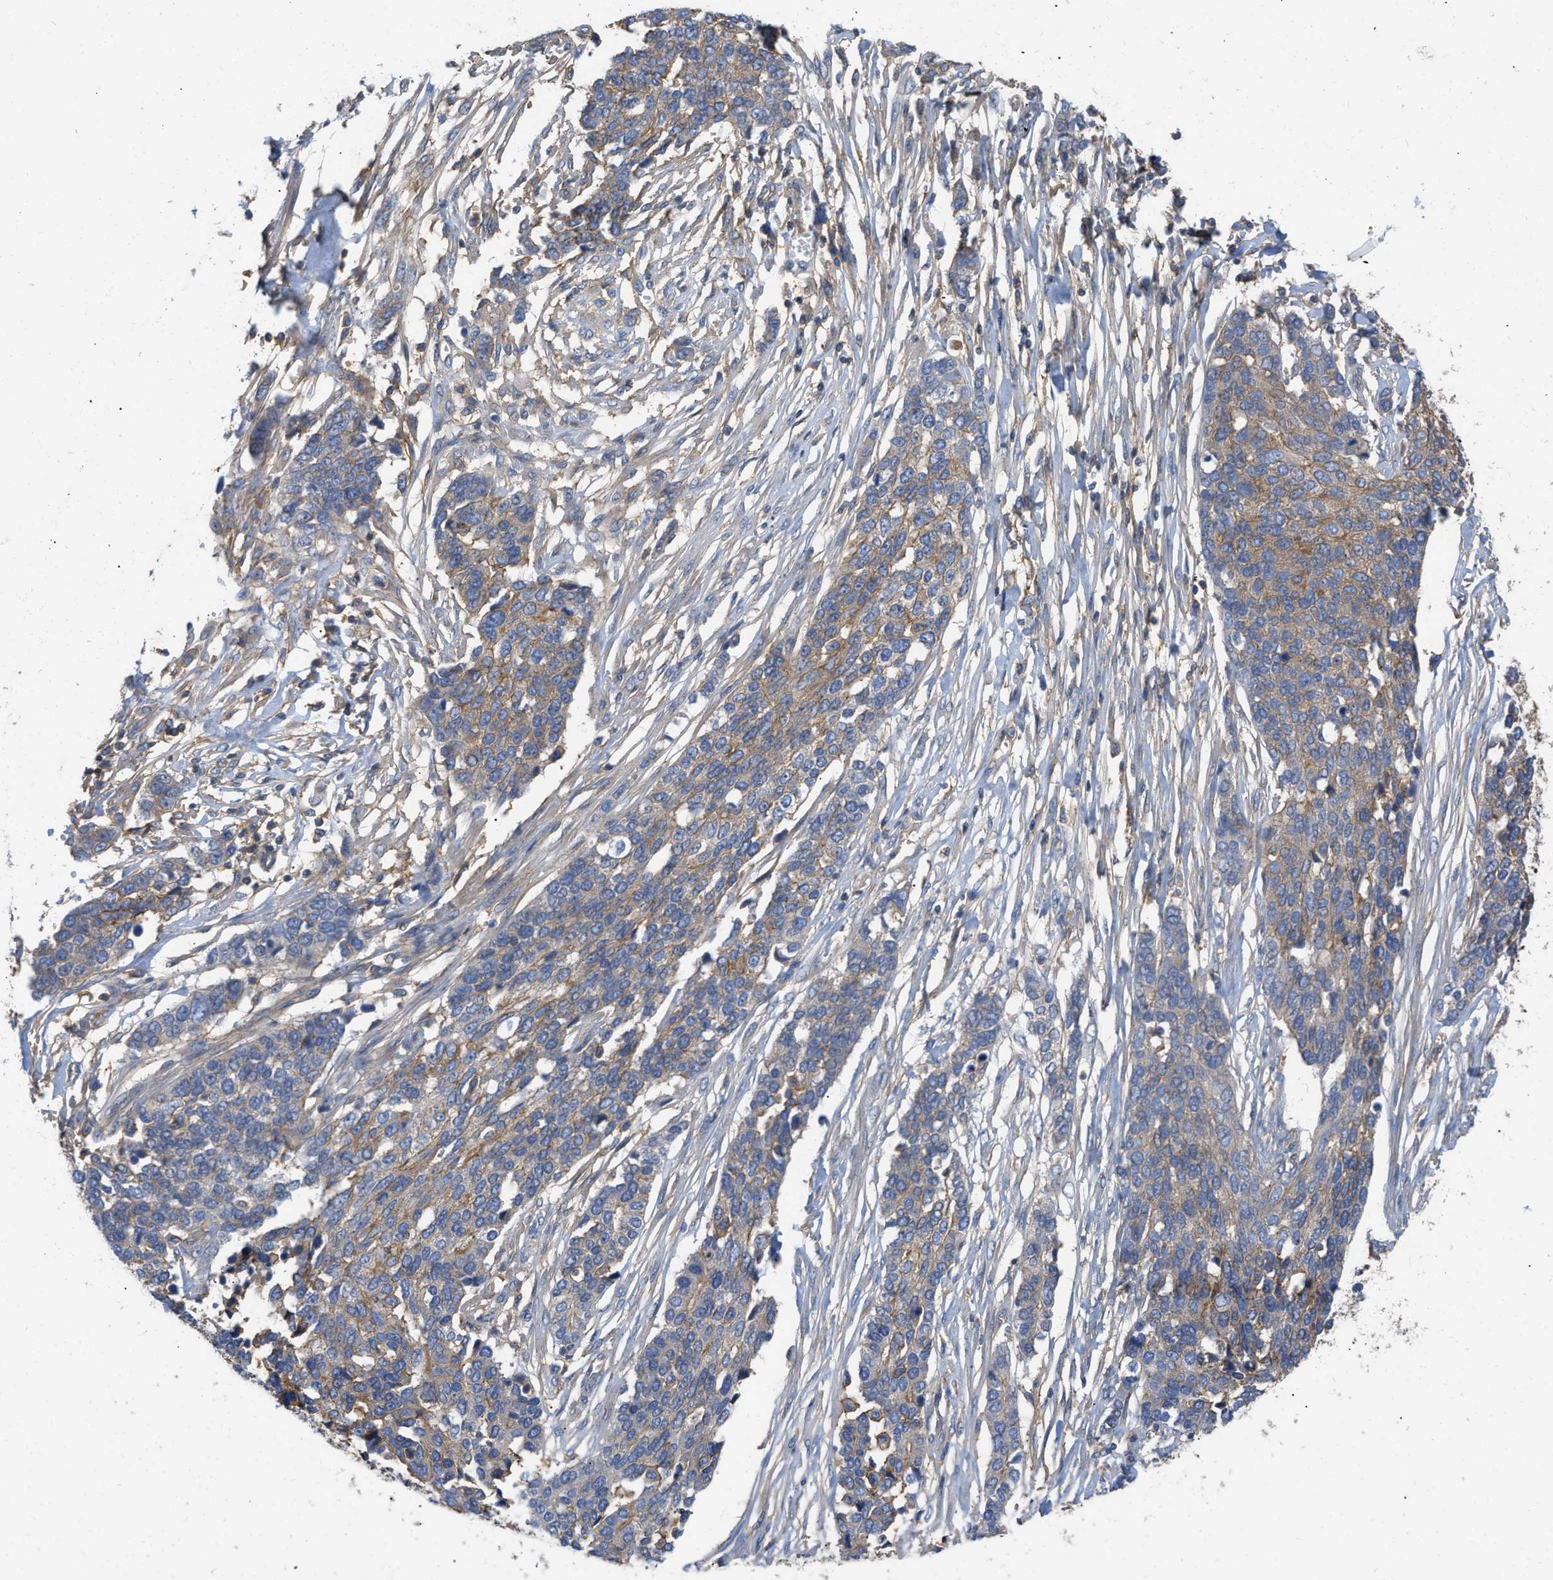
{"staining": {"intensity": "moderate", "quantity": ">75%", "location": "cytoplasmic/membranous"}, "tissue": "ovarian cancer", "cell_type": "Tumor cells", "image_type": "cancer", "snomed": [{"axis": "morphology", "description": "Cystadenocarcinoma, serous, NOS"}, {"axis": "topography", "description": "Ovary"}], "caption": "Brown immunohistochemical staining in ovarian cancer (serous cystadenocarcinoma) demonstrates moderate cytoplasmic/membranous positivity in approximately >75% of tumor cells.", "gene": "GNB4", "patient": {"sex": "female", "age": 44}}